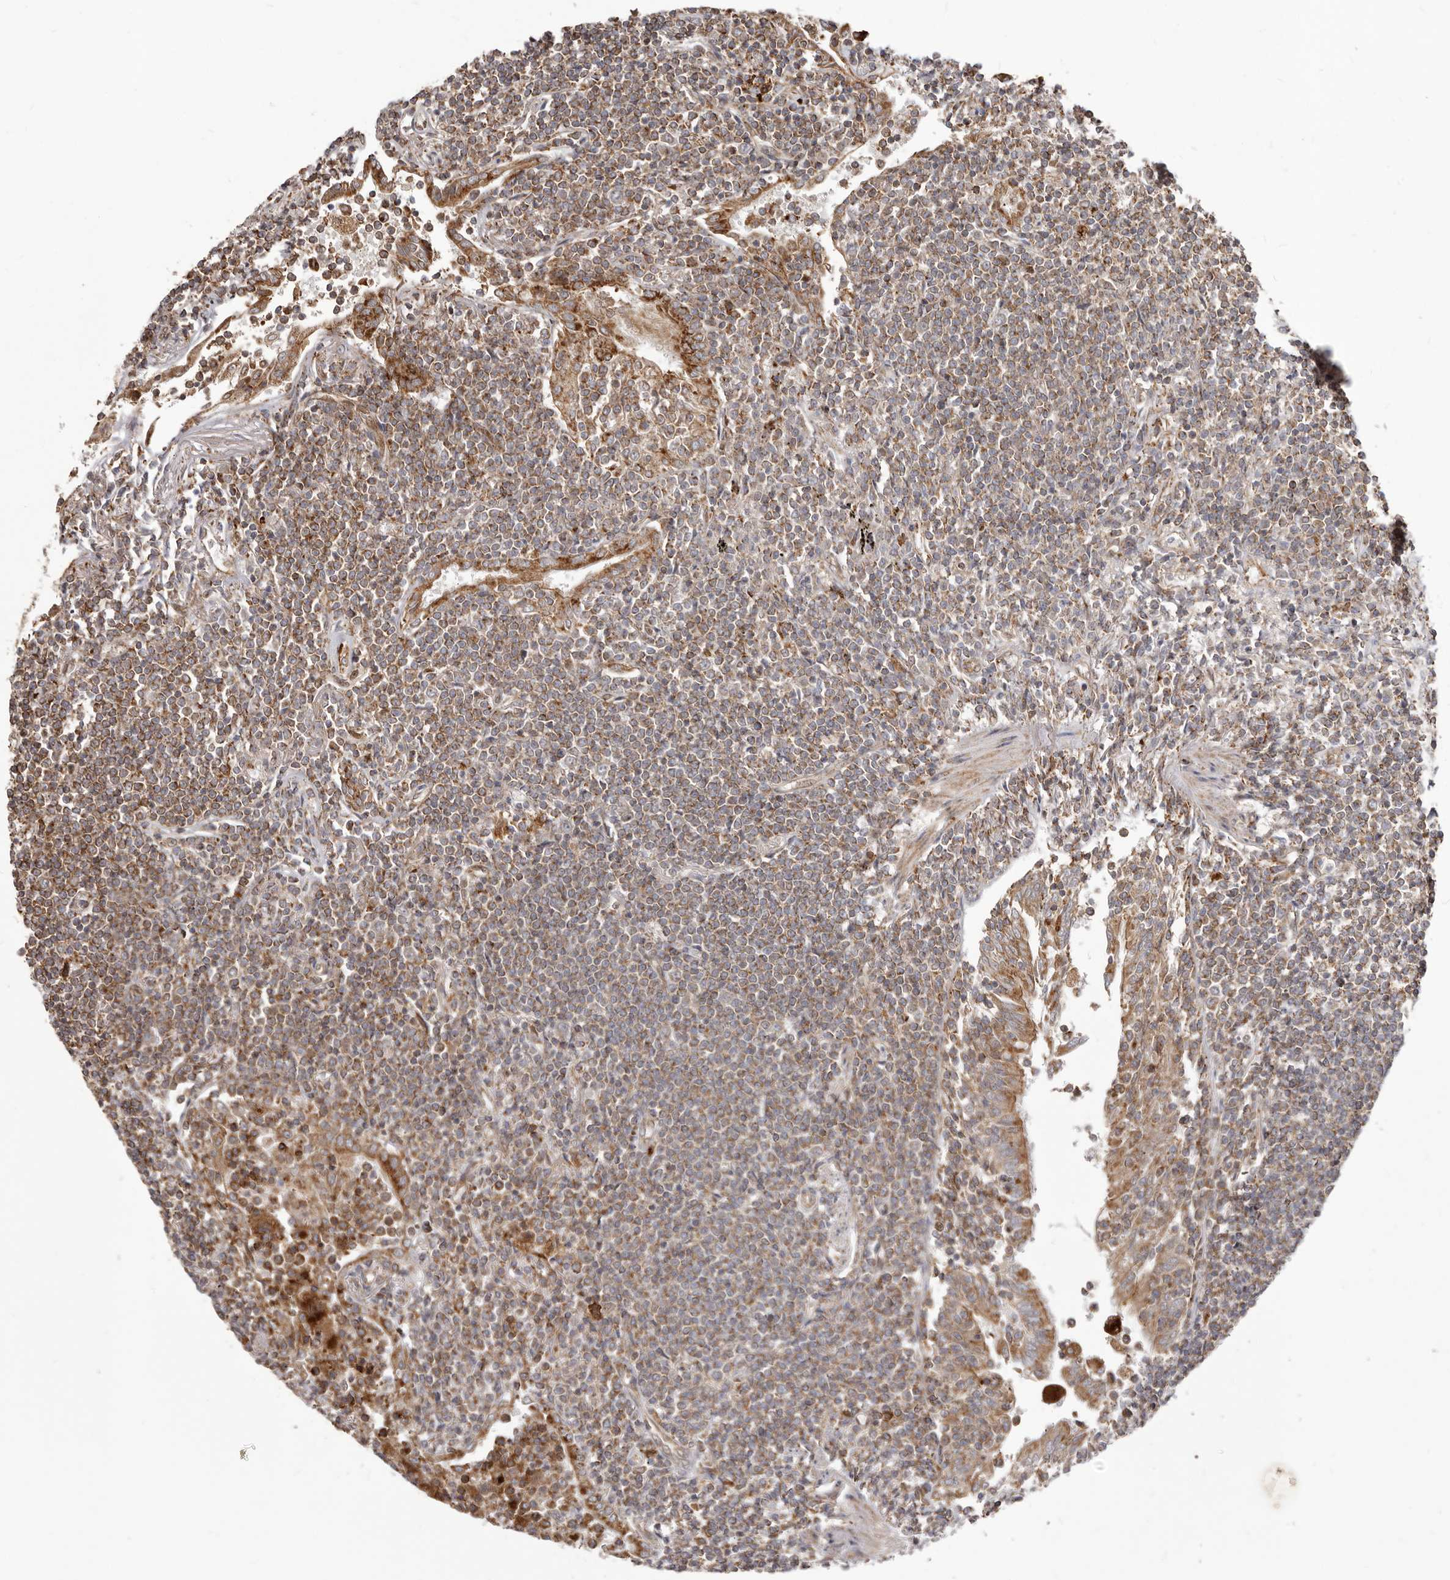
{"staining": {"intensity": "moderate", "quantity": ">75%", "location": "cytoplasmic/membranous"}, "tissue": "lymphoma", "cell_type": "Tumor cells", "image_type": "cancer", "snomed": [{"axis": "morphology", "description": "Malignant lymphoma, non-Hodgkin's type, Low grade"}, {"axis": "topography", "description": "Lung"}], "caption": "A medium amount of moderate cytoplasmic/membranous positivity is appreciated in about >75% of tumor cells in malignant lymphoma, non-Hodgkin's type (low-grade) tissue.", "gene": "NUP43", "patient": {"sex": "female", "age": 71}}